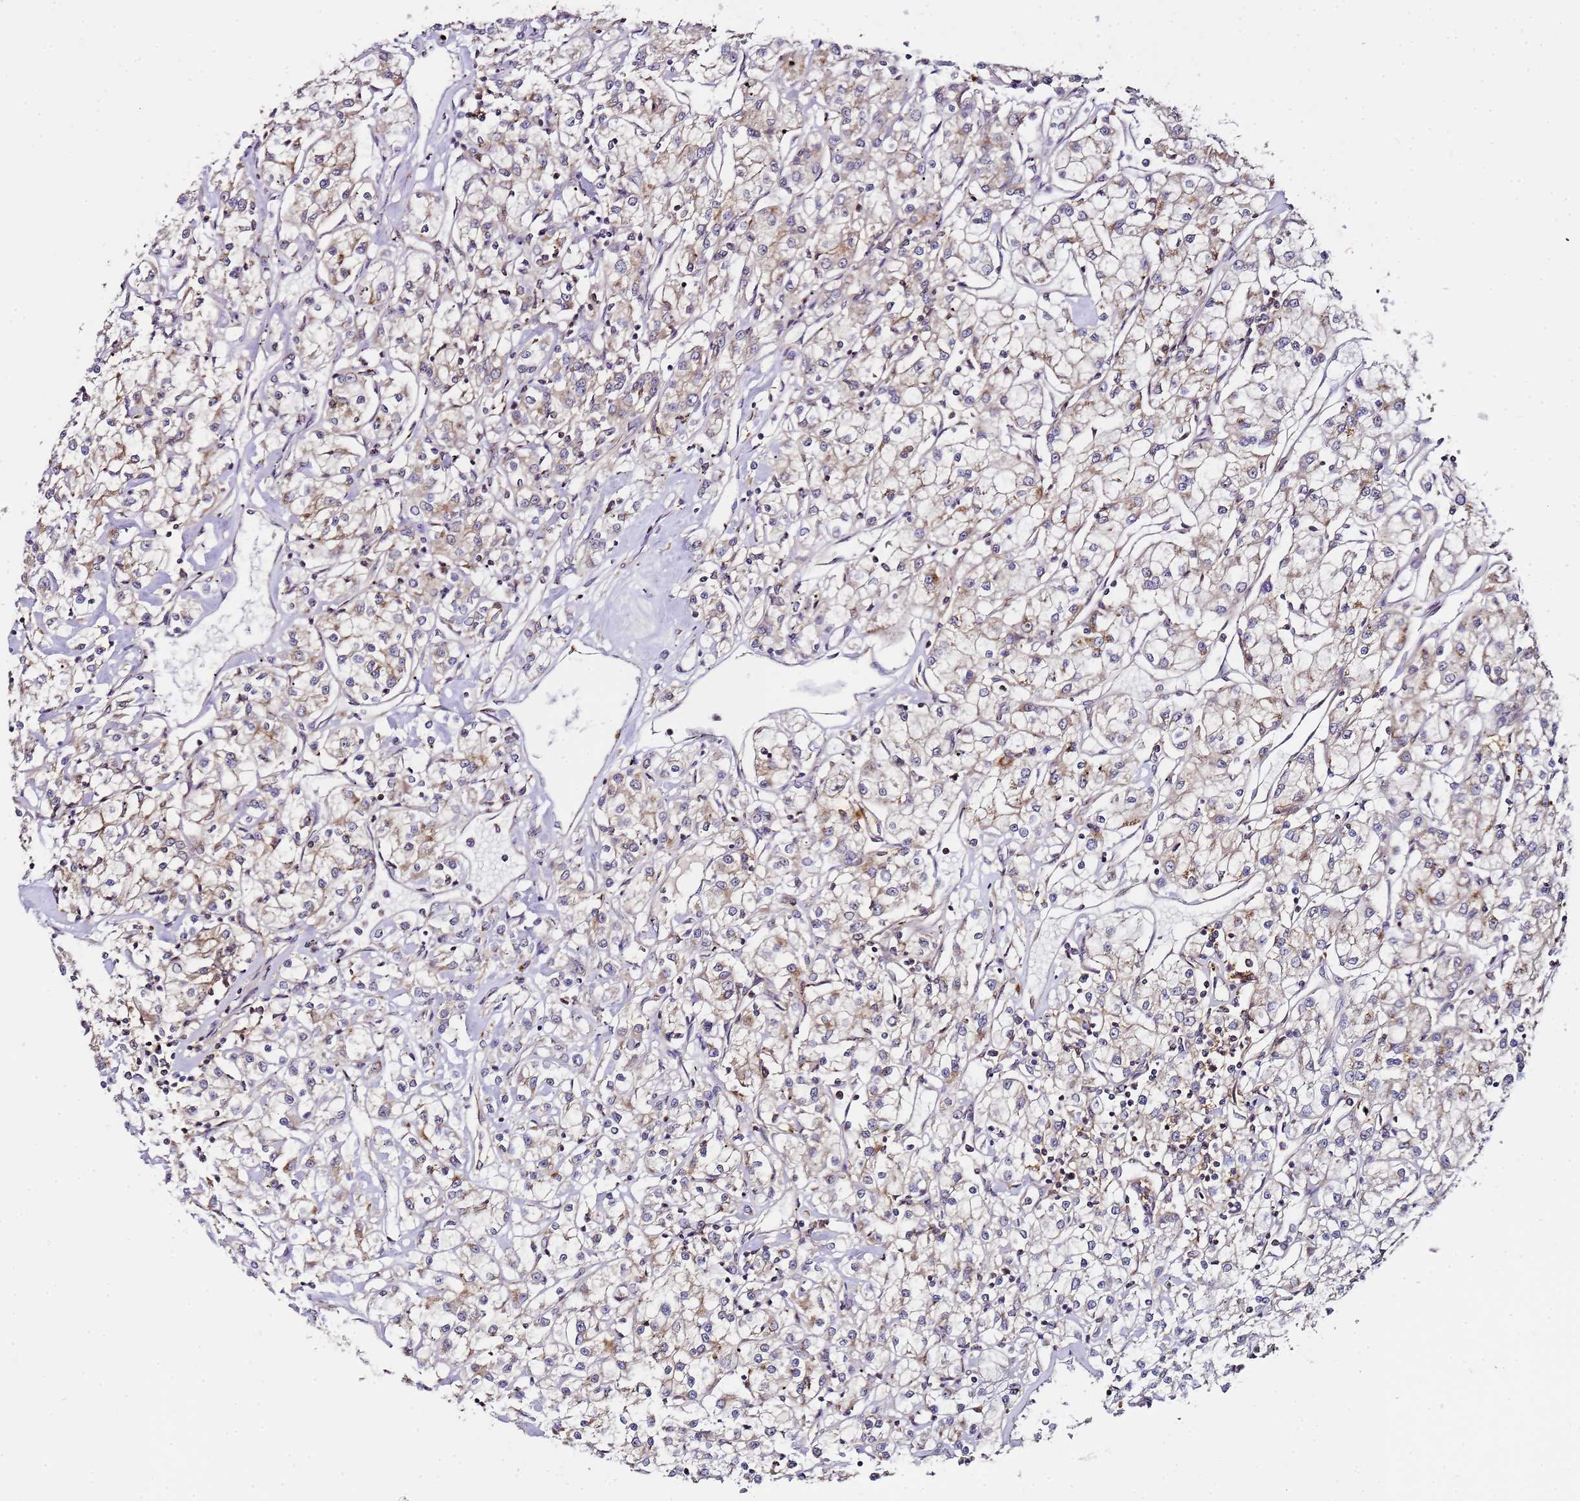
{"staining": {"intensity": "weak", "quantity": "<25%", "location": "cytoplasmic/membranous"}, "tissue": "renal cancer", "cell_type": "Tumor cells", "image_type": "cancer", "snomed": [{"axis": "morphology", "description": "Adenocarcinoma, NOS"}, {"axis": "topography", "description": "Kidney"}], "caption": "Immunohistochemical staining of adenocarcinoma (renal) shows no significant positivity in tumor cells.", "gene": "MRPL49", "patient": {"sex": "female", "age": 59}}